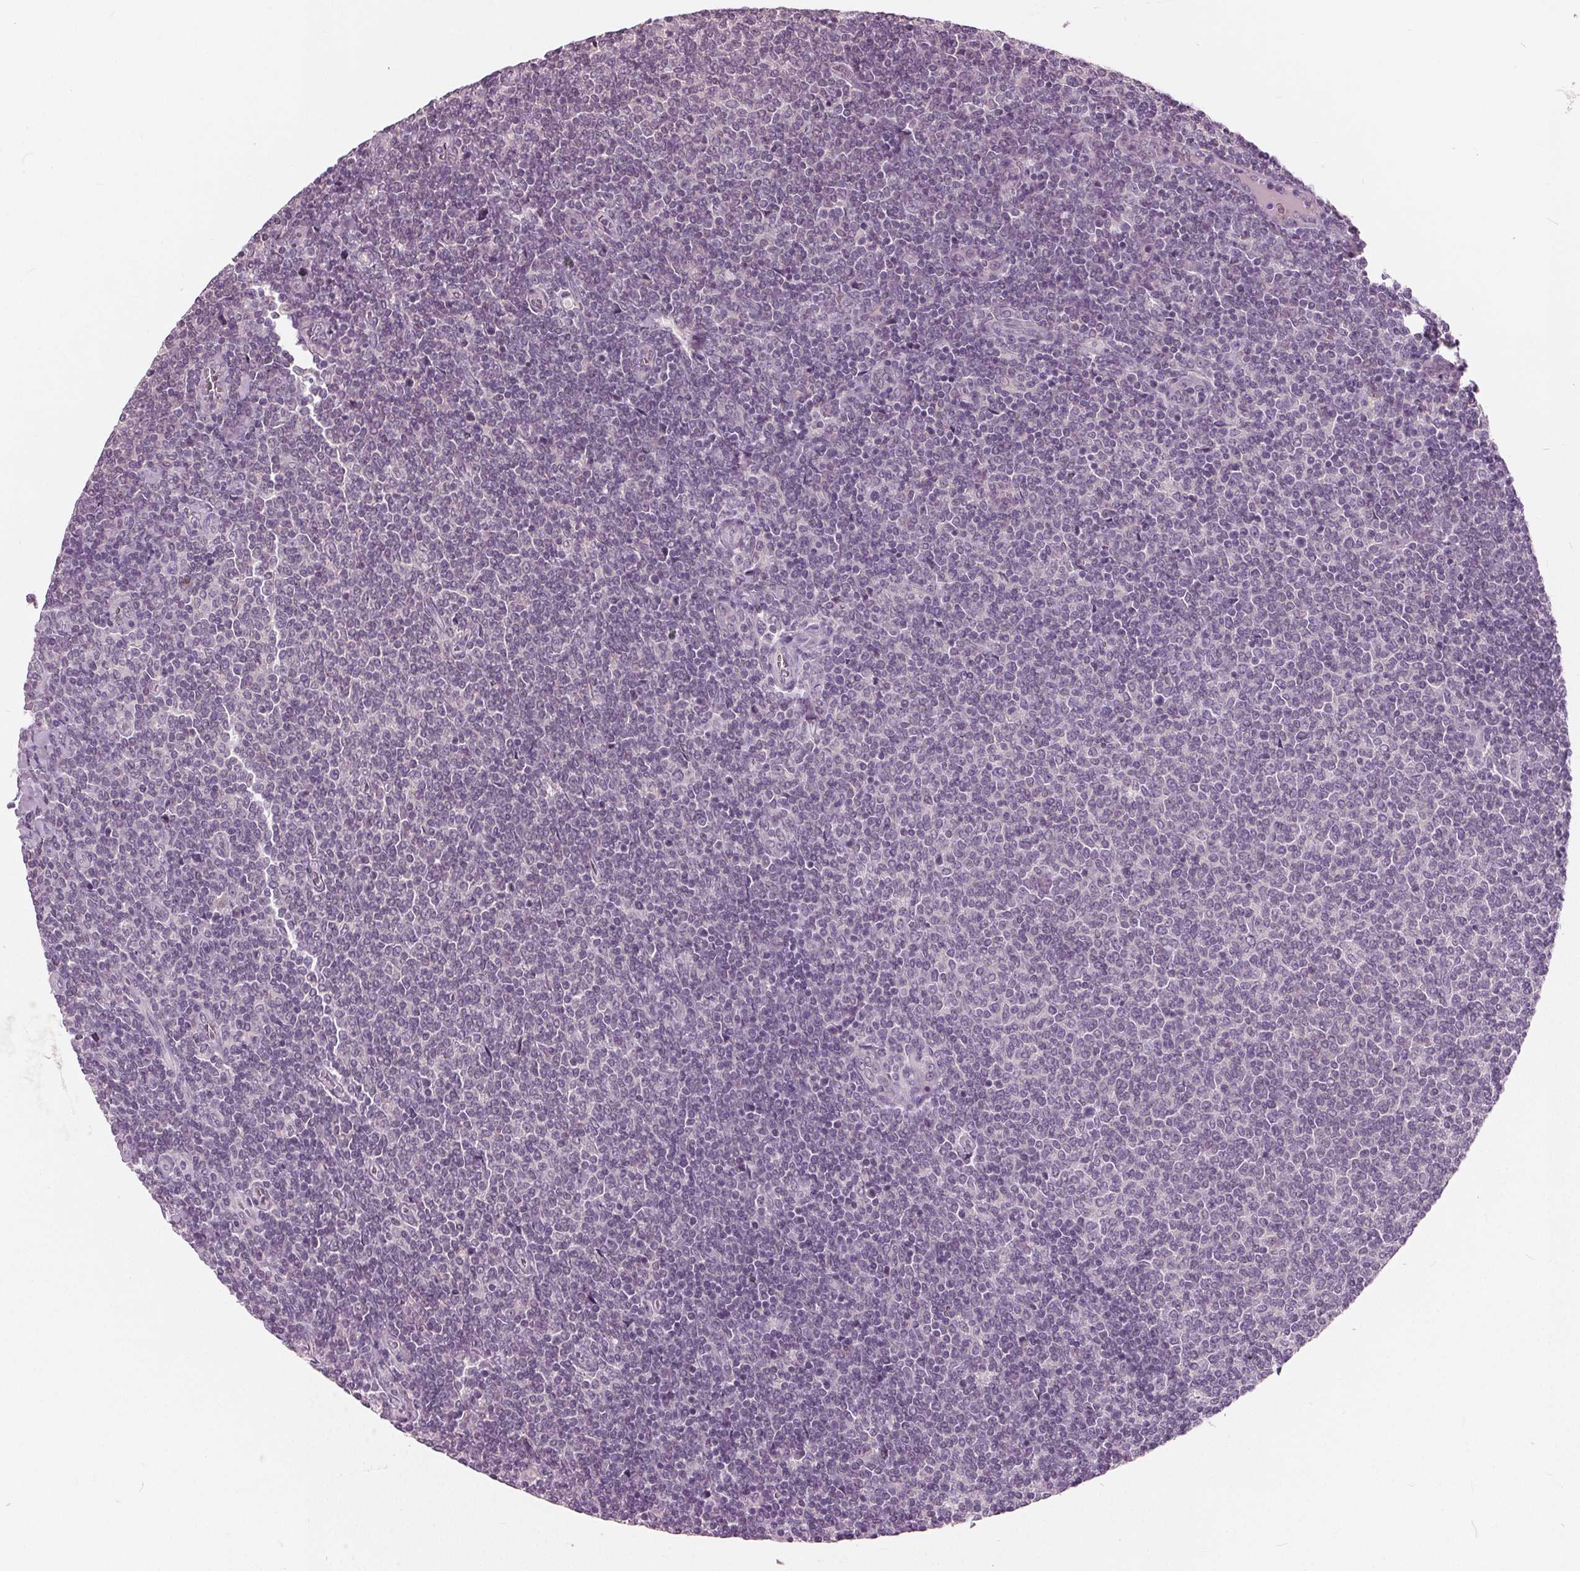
{"staining": {"intensity": "negative", "quantity": "none", "location": "none"}, "tissue": "lymphoma", "cell_type": "Tumor cells", "image_type": "cancer", "snomed": [{"axis": "morphology", "description": "Malignant lymphoma, non-Hodgkin's type, Low grade"}, {"axis": "topography", "description": "Lymph node"}], "caption": "The histopathology image displays no staining of tumor cells in low-grade malignant lymphoma, non-Hodgkin's type. Nuclei are stained in blue.", "gene": "TKFC", "patient": {"sex": "male", "age": 52}}